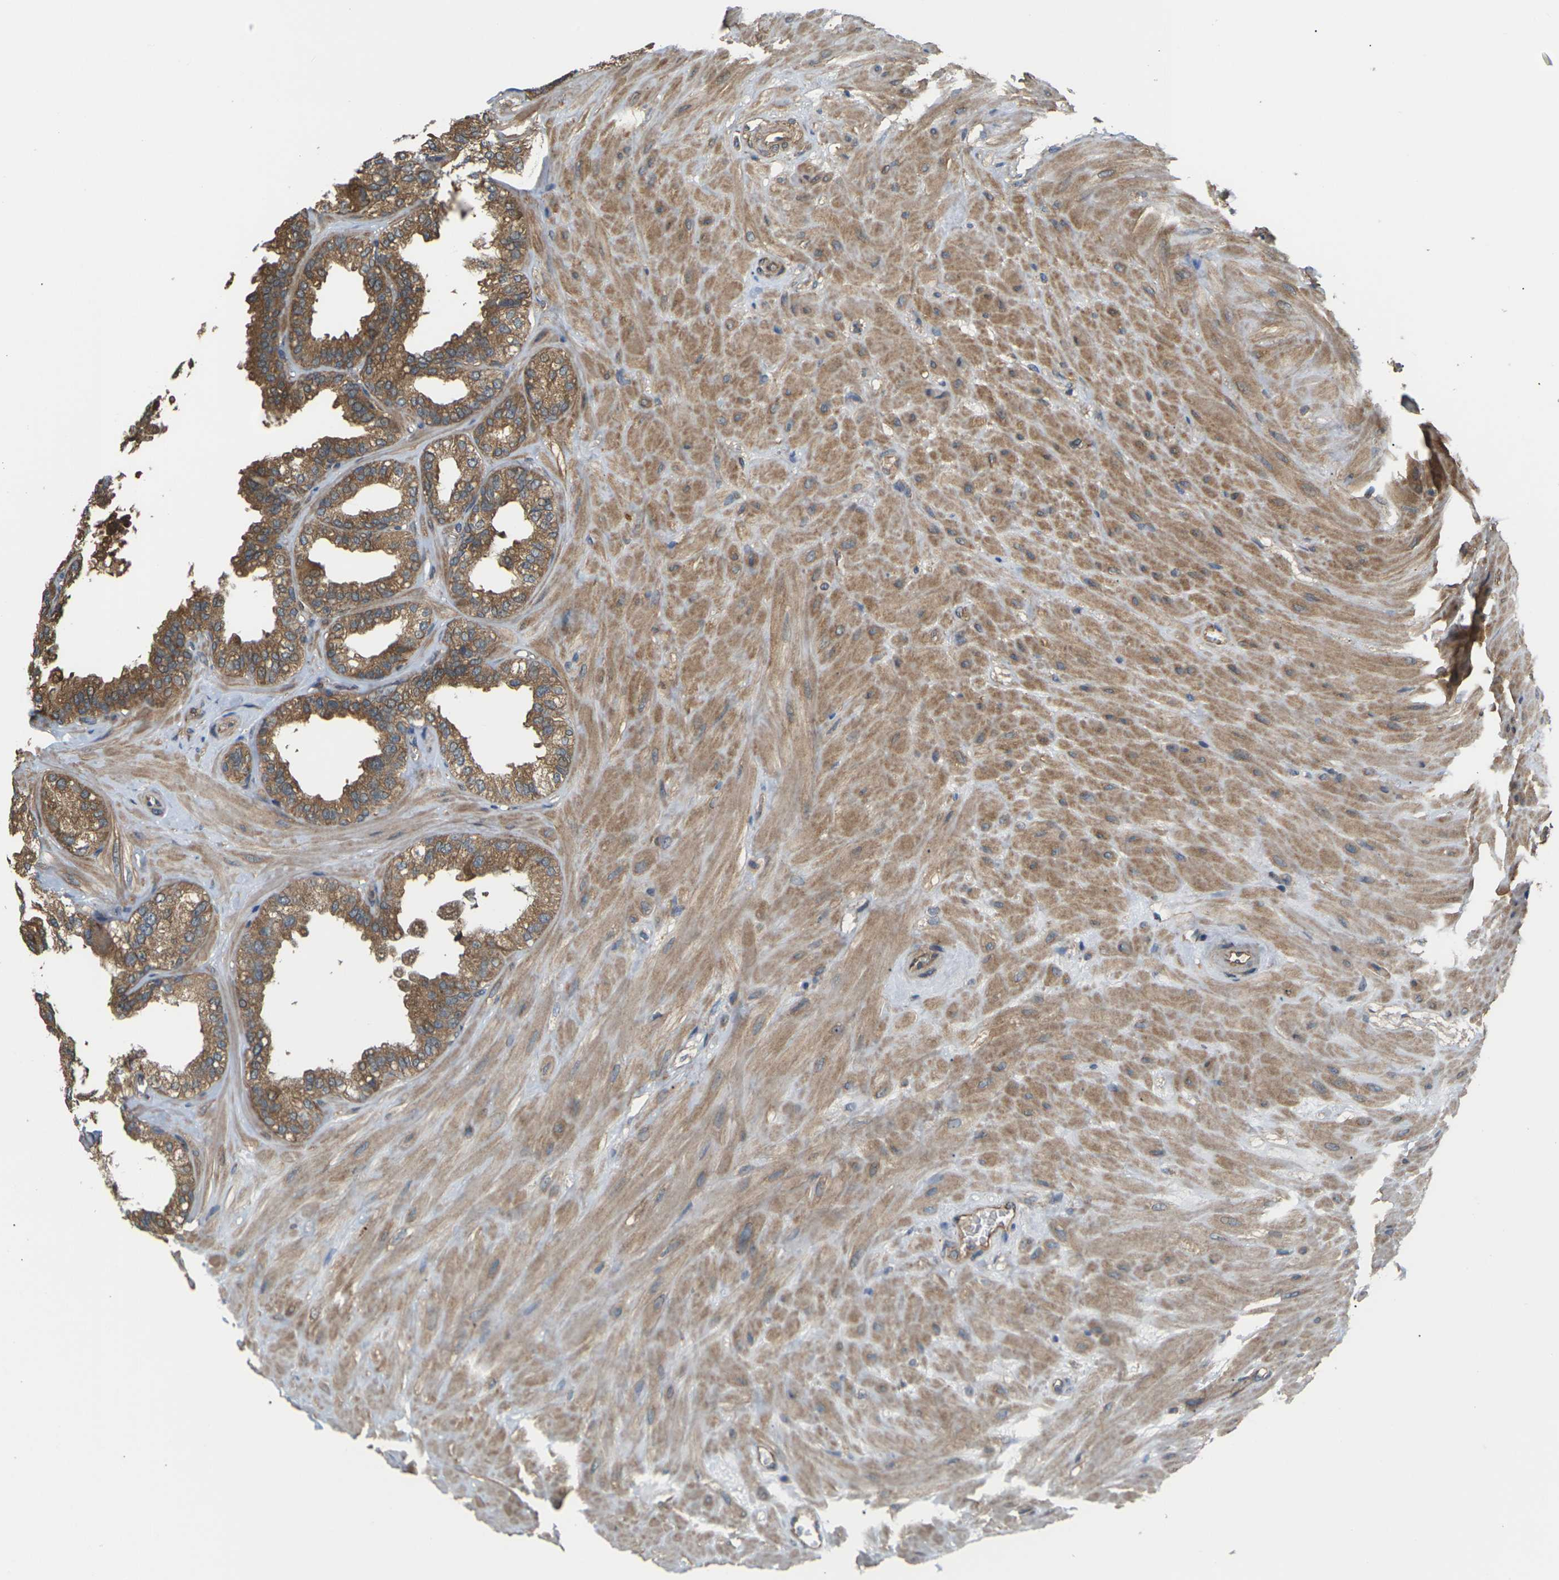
{"staining": {"intensity": "moderate", "quantity": ">75%", "location": "cytoplasmic/membranous"}, "tissue": "seminal vesicle", "cell_type": "Glandular cells", "image_type": "normal", "snomed": [{"axis": "morphology", "description": "Normal tissue, NOS"}, {"axis": "topography", "description": "Prostate"}, {"axis": "topography", "description": "Seminal veicle"}], "caption": "Protein staining exhibits moderate cytoplasmic/membranous staining in approximately >75% of glandular cells in normal seminal vesicle.", "gene": "NRAS", "patient": {"sex": "male", "age": 51}}